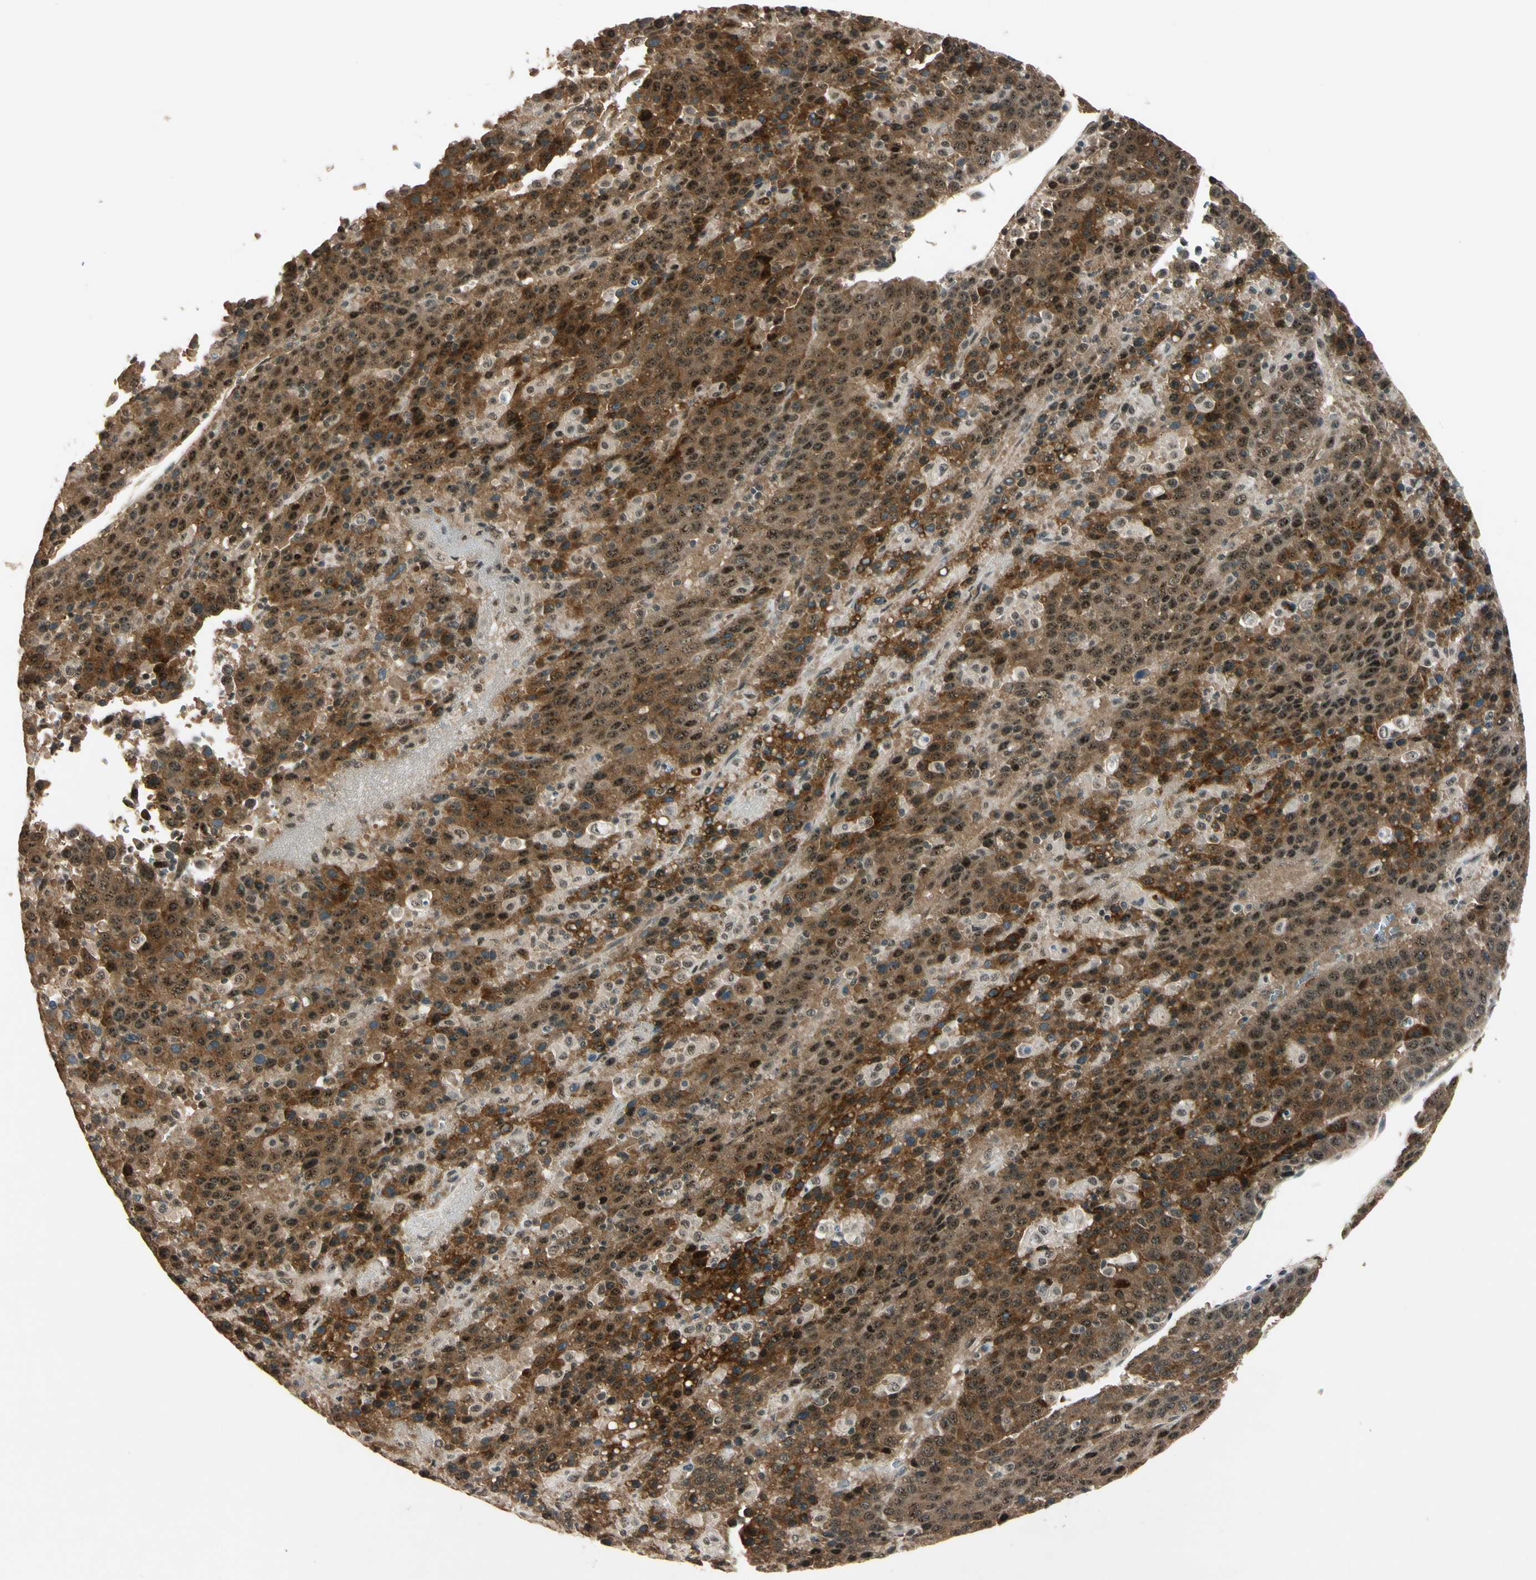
{"staining": {"intensity": "moderate", "quantity": ">75%", "location": "cytoplasmic/membranous,nuclear"}, "tissue": "liver cancer", "cell_type": "Tumor cells", "image_type": "cancer", "snomed": [{"axis": "morphology", "description": "Carcinoma, Hepatocellular, NOS"}, {"axis": "topography", "description": "Liver"}], "caption": "Immunohistochemistry (IHC) histopathology image of neoplastic tissue: liver hepatocellular carcinoma stained using immunohistochemistry shows medium levels of moderate protein expression localized specifically in the cytoplasmic/membranous and nuclear of tumor cells, appearing as a cytoplasmic/membranous and nuclear brown color.", "gene": "MCPH1", "patient": {"sex": "female", "age": 53}}